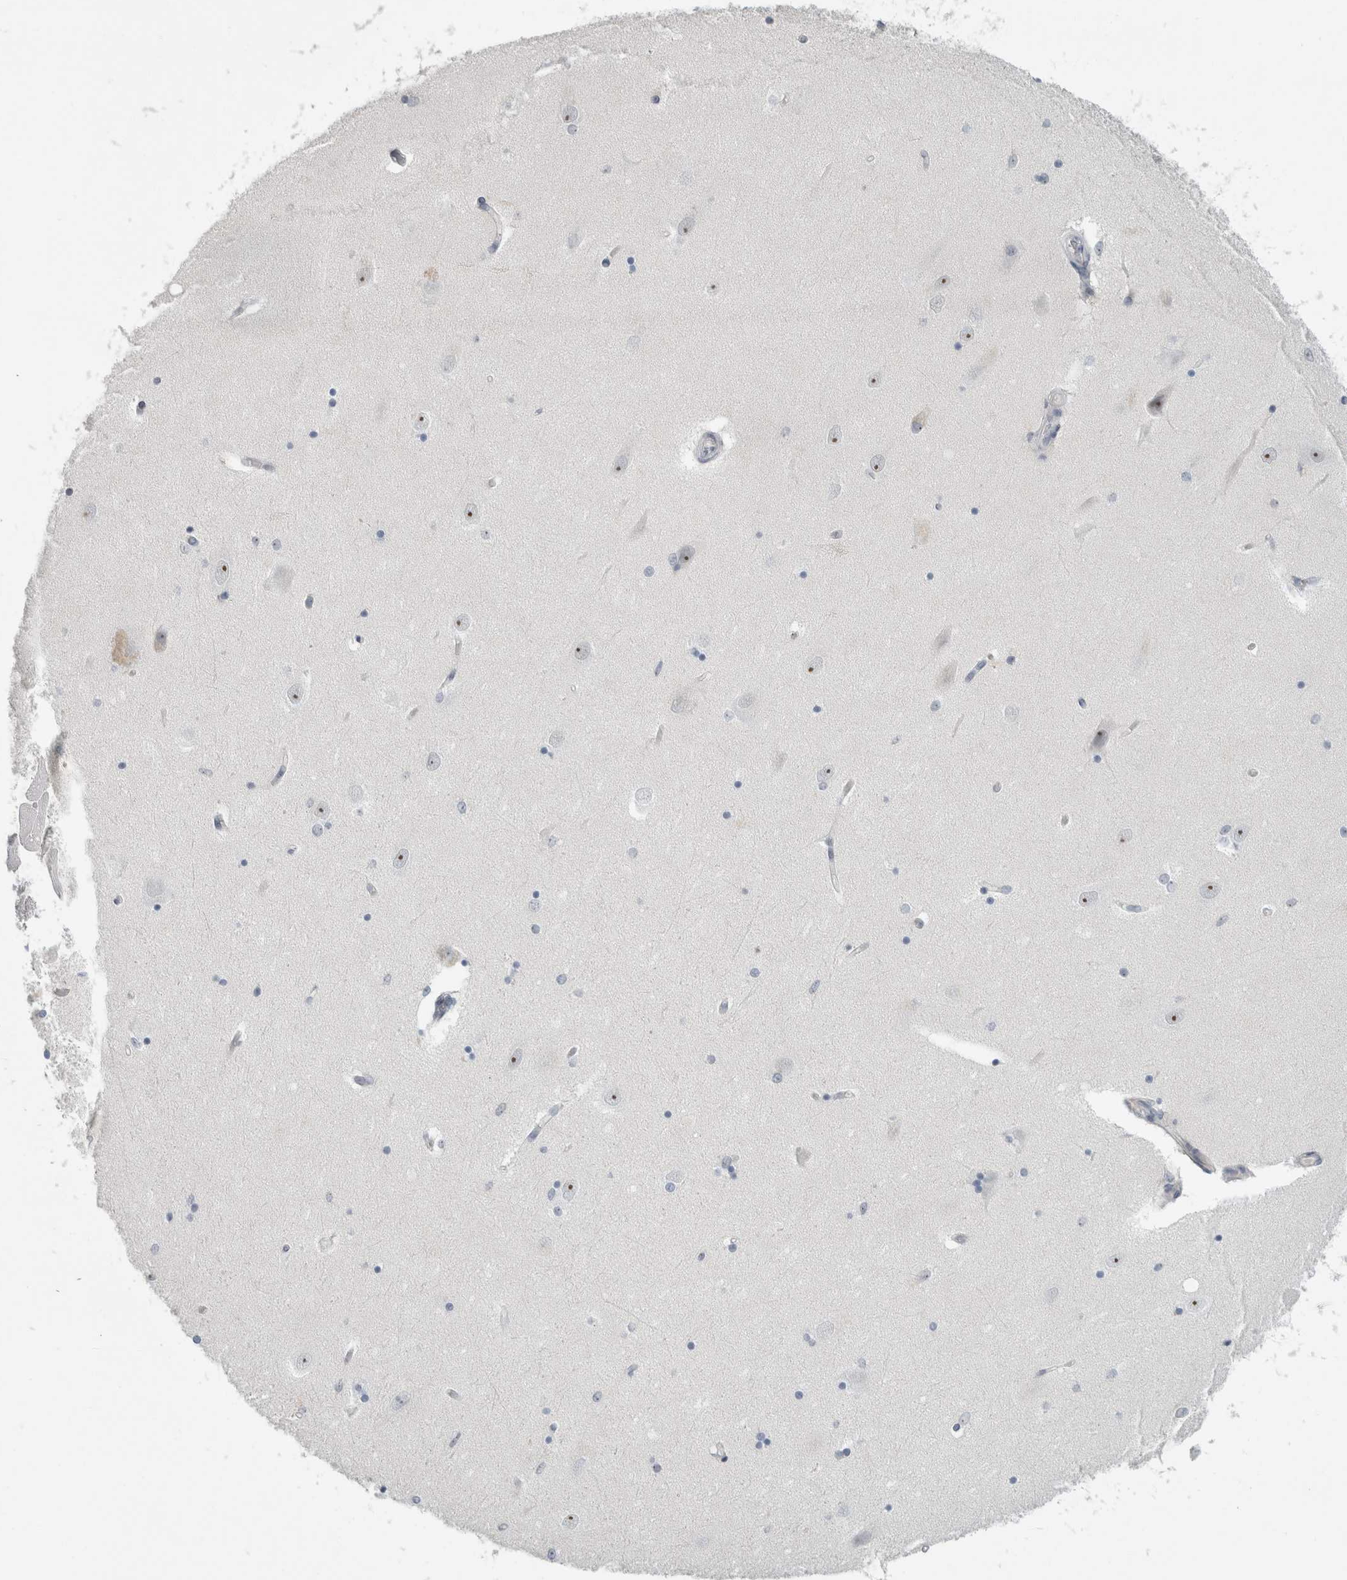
{"staining": {"intensity": "negative", "quantity": "none", "location": "none"}, "tissue": "hippocampus", "cell_type": "Glial cells", "image_type": "normal", "snomed": [{"axis": "morphology", "description": "Normal tissue, NOS"}, {"axis": "topography", "description": "Hippocampus"}], "caption": "Immunohistochemistry of normal human hippocampus reveals no positivity in glial cells. (Immunohistochemistry (ihc), brightfield microscopy, high magnification).", "gene": "FMR1NB", "patient": {"sex": "female", "age": 54}}